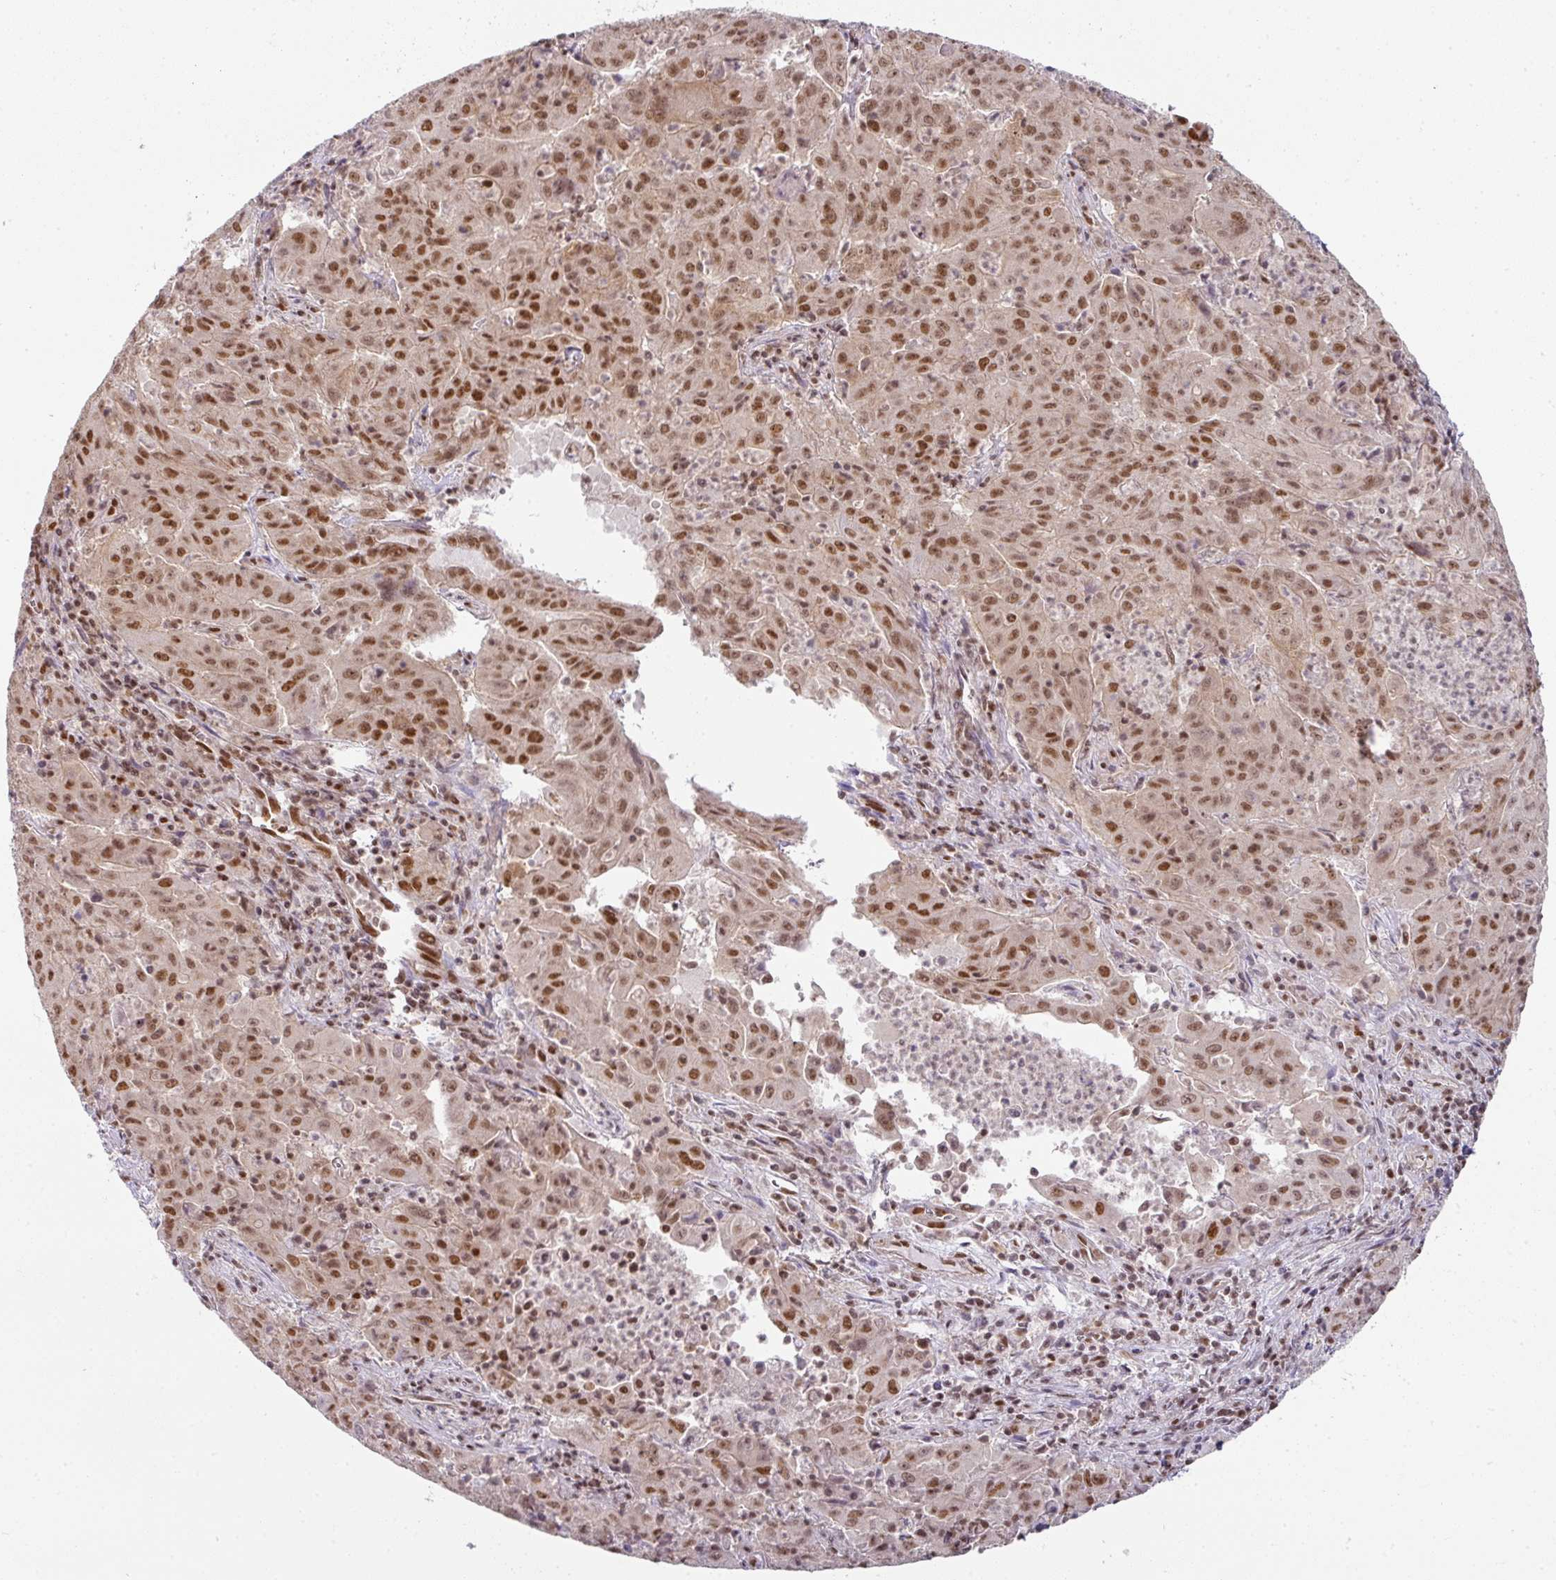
{"staining": {"intensity": "moderate", "quantity": ">75%", "location": "nuclear"}, "tissue": "pancreatic cancer", "cell_type": "Tumor cells", "image_type": "cancer", "snomed": [{"axis": "morphology", "description": "Adenocarcinoma, NOS"}, {"axis": "topography", "description": "Pancreas"}], "caption": "Immunohistochemistry (IHC) image of neoplastic tissue: human adenocarcinoma (pancreatic) stained using immunohistochemistry displays medium levels of moderate protein expression localized specifically in the nuclear of tumor cells, appearing as a nuclear brown color.", "gene": "NCOA5", "patient": {"sex": "male", "age": 63}}